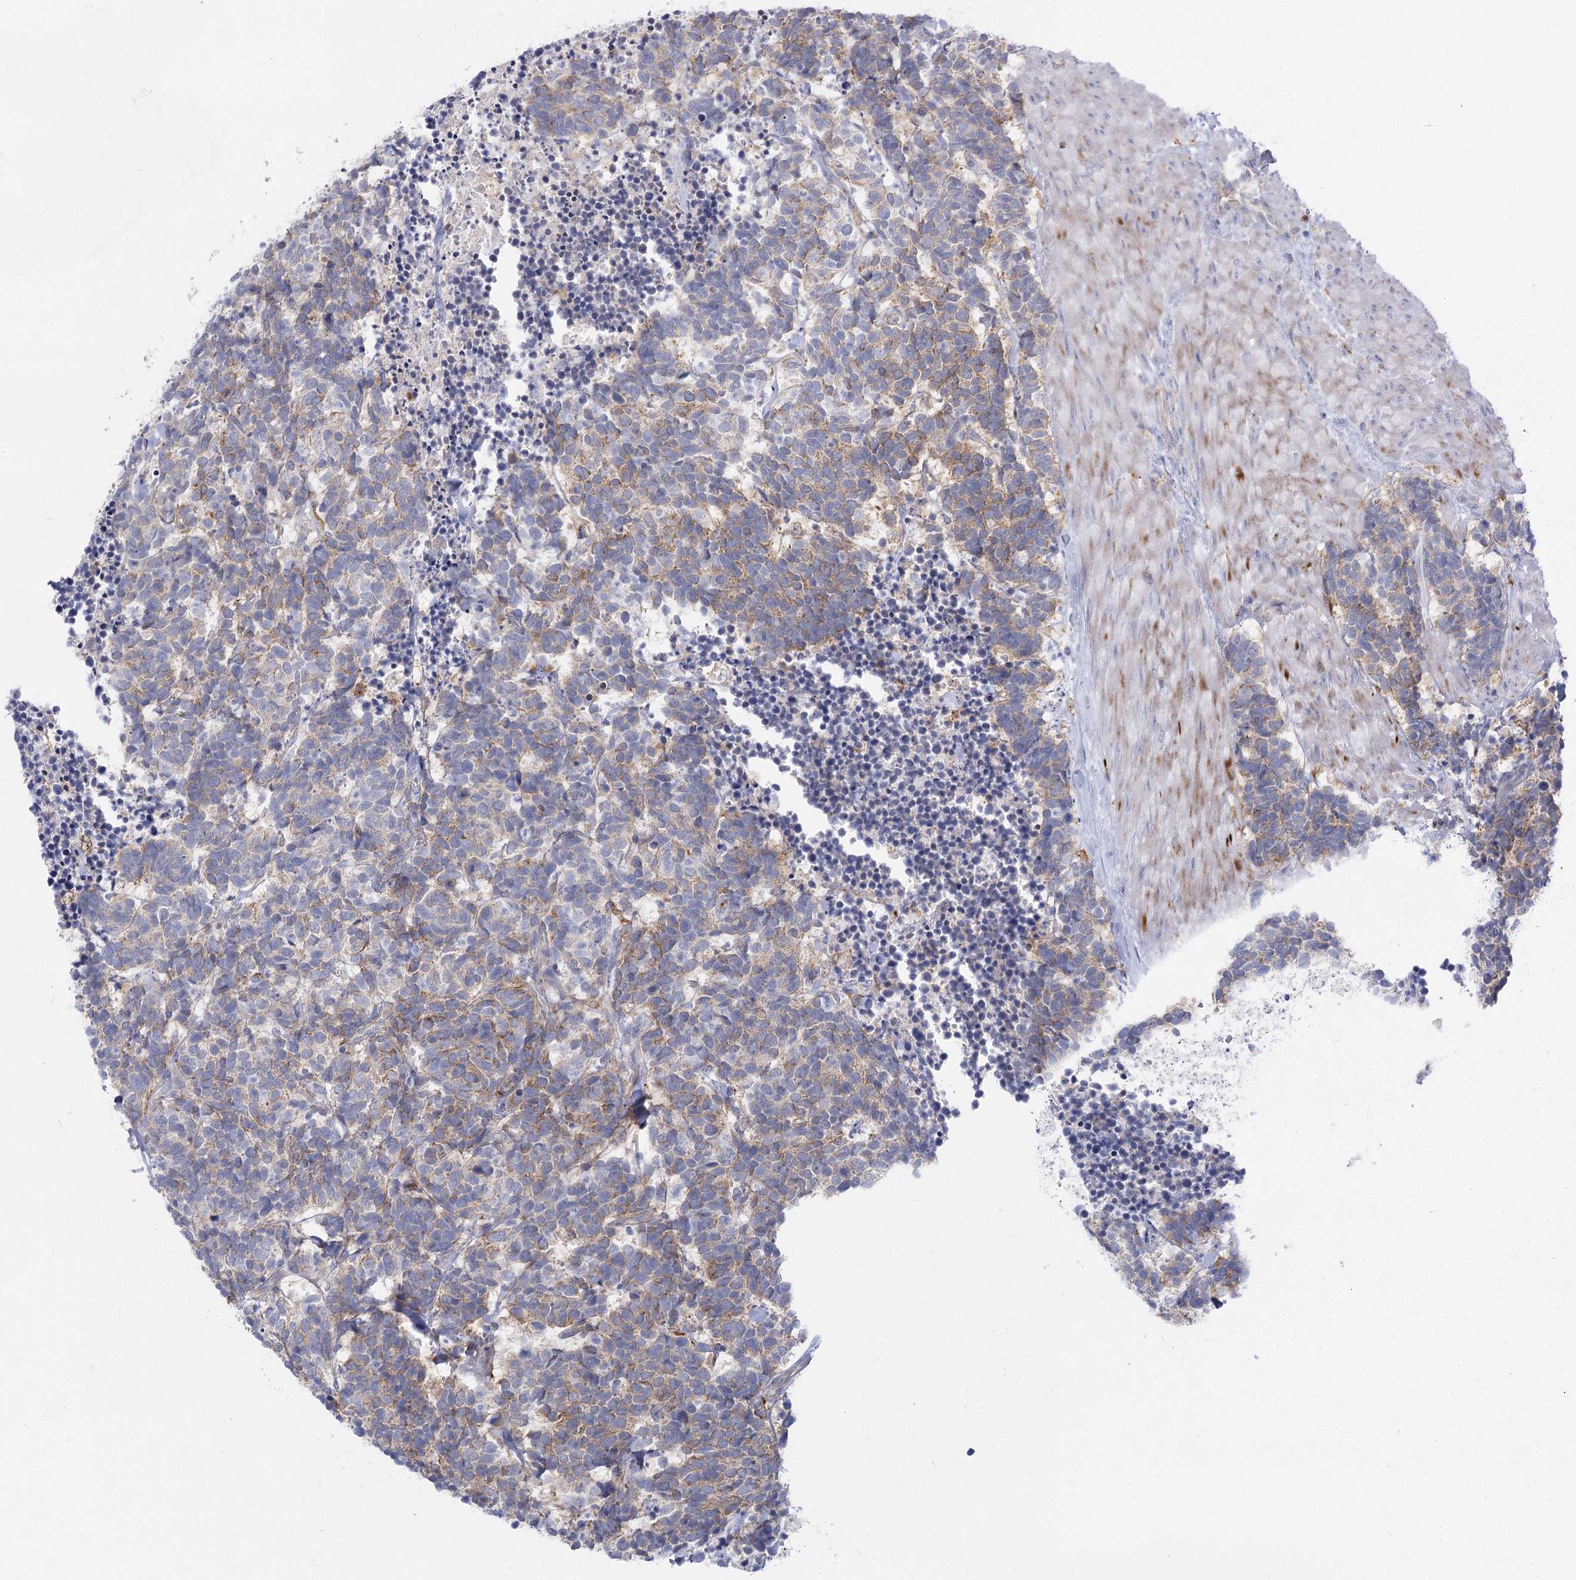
{"staining": {"intensity": "weak", "quantity": ">75%", "location": "cytoplasmic/membranous"}, "tissue": "carcinoid", "cell_type": "Tumor cells", "image_type": "cancer", "snomed": [{"axis": "morphology", "description": "Carcinoma, NOS"}, {"axis": "morphology", "description": "Carcinoid, malignant, NOS"}, {"axis": "topography", "description": "Urinary bladder"}], "caption": "This is an image of immunohistochemistry staining of carcinoid (malignant), which shows weak staining in the cytoplasmic/membranous of tumor cells.", "gene": "CCDC88A", "patient": {"sex": "male", "age": 57}}